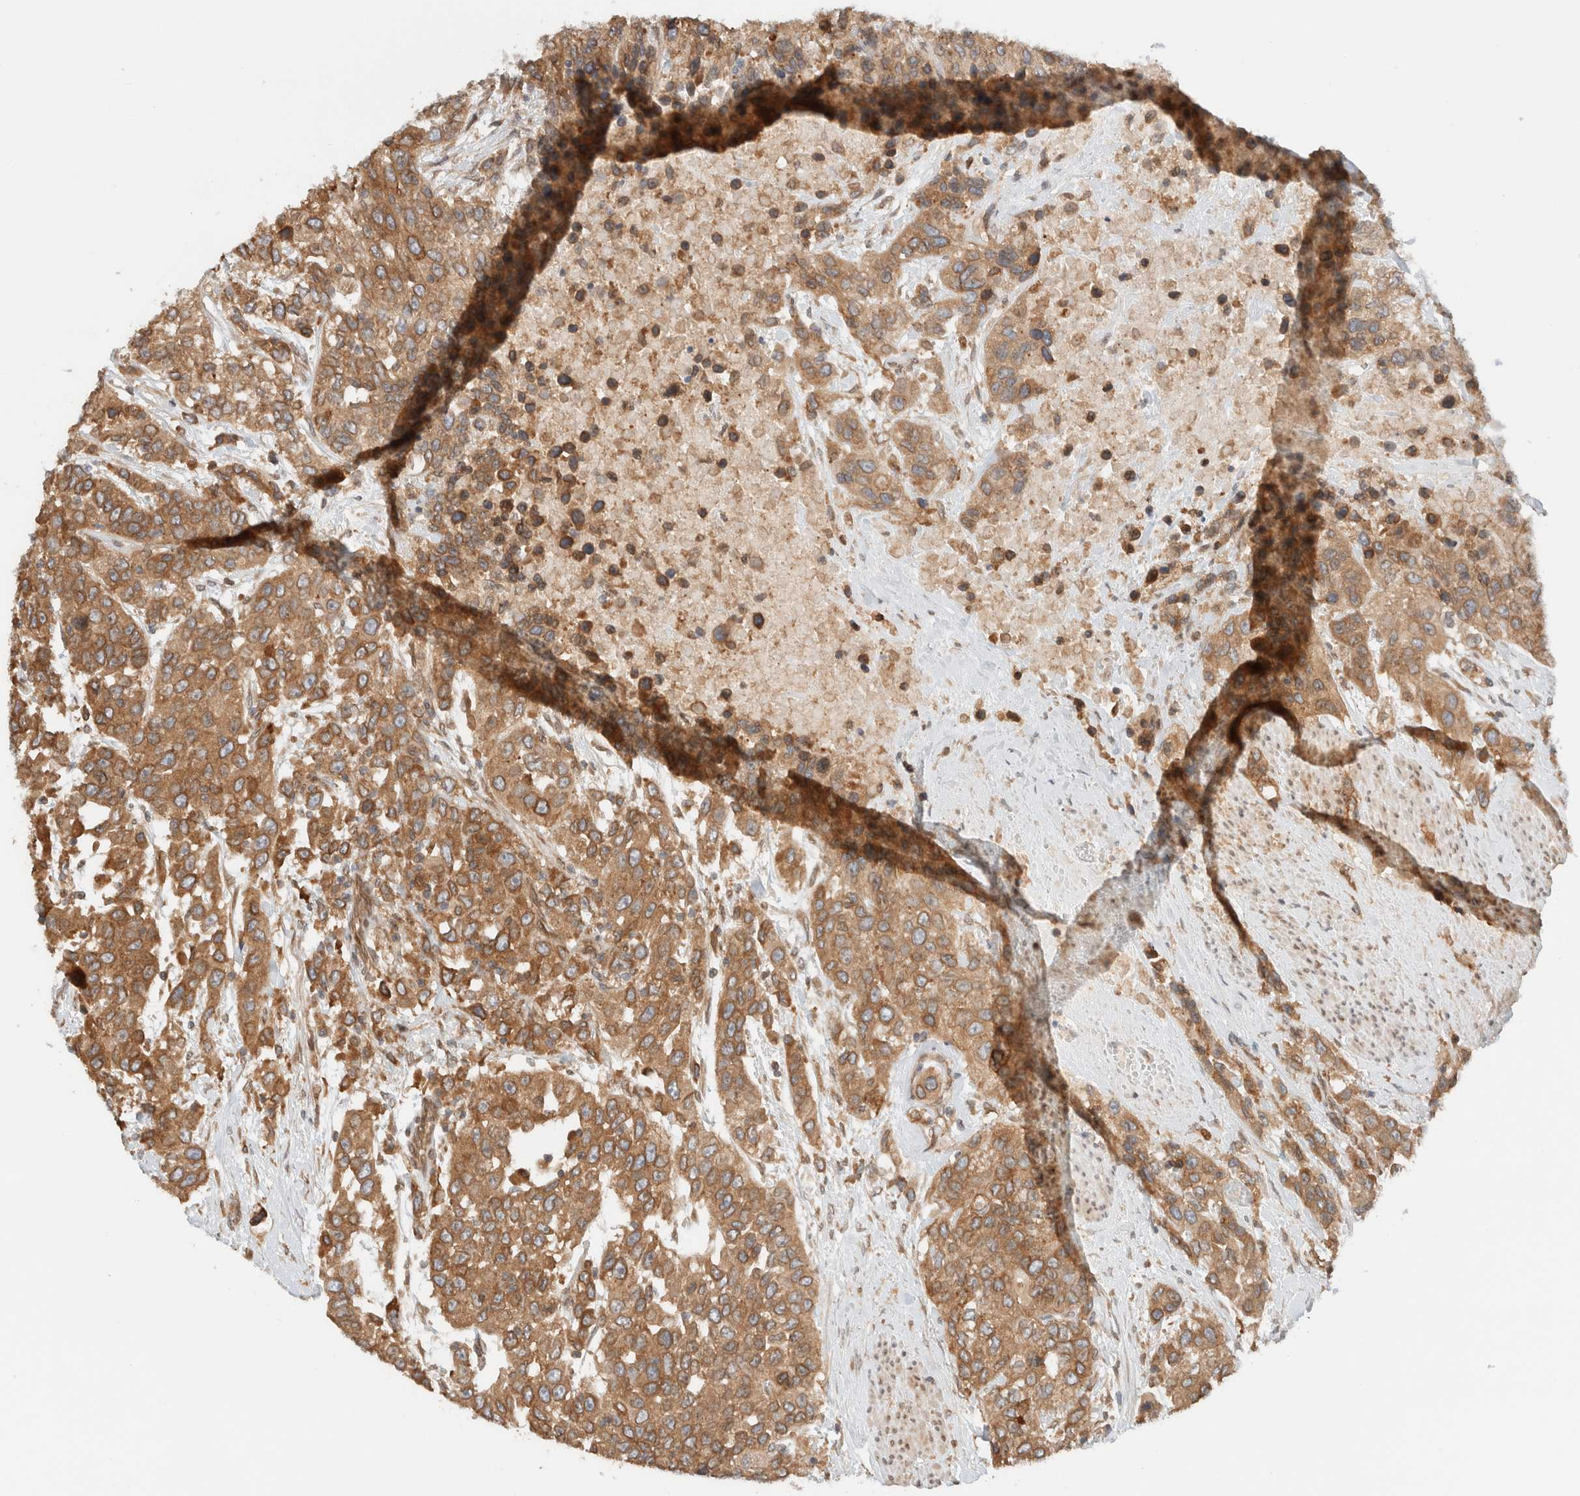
{"staining": {"intensity": "moderate", "quantity": ">75%", "location": "cytoplasmic/membranous"}, "tissue": "urothelial cancer", "cell_type": "Tumor cells", "image_type": "cancer", "snomed": [{"axis": "morphology", "description": "Urothelial carcinoma, High grade"}, {"axis": "topography", "description": "Urinary bladder"}], "caption": "This photomicrograph displays immunohistochemistry (IHC) staining of urothelial cancer, with medium moderate cytoplasmic/membranous expression in about >75% of tumor cells.", "gene": "ARFGEF2", "patient": {"sex": "female", "age": 80}}